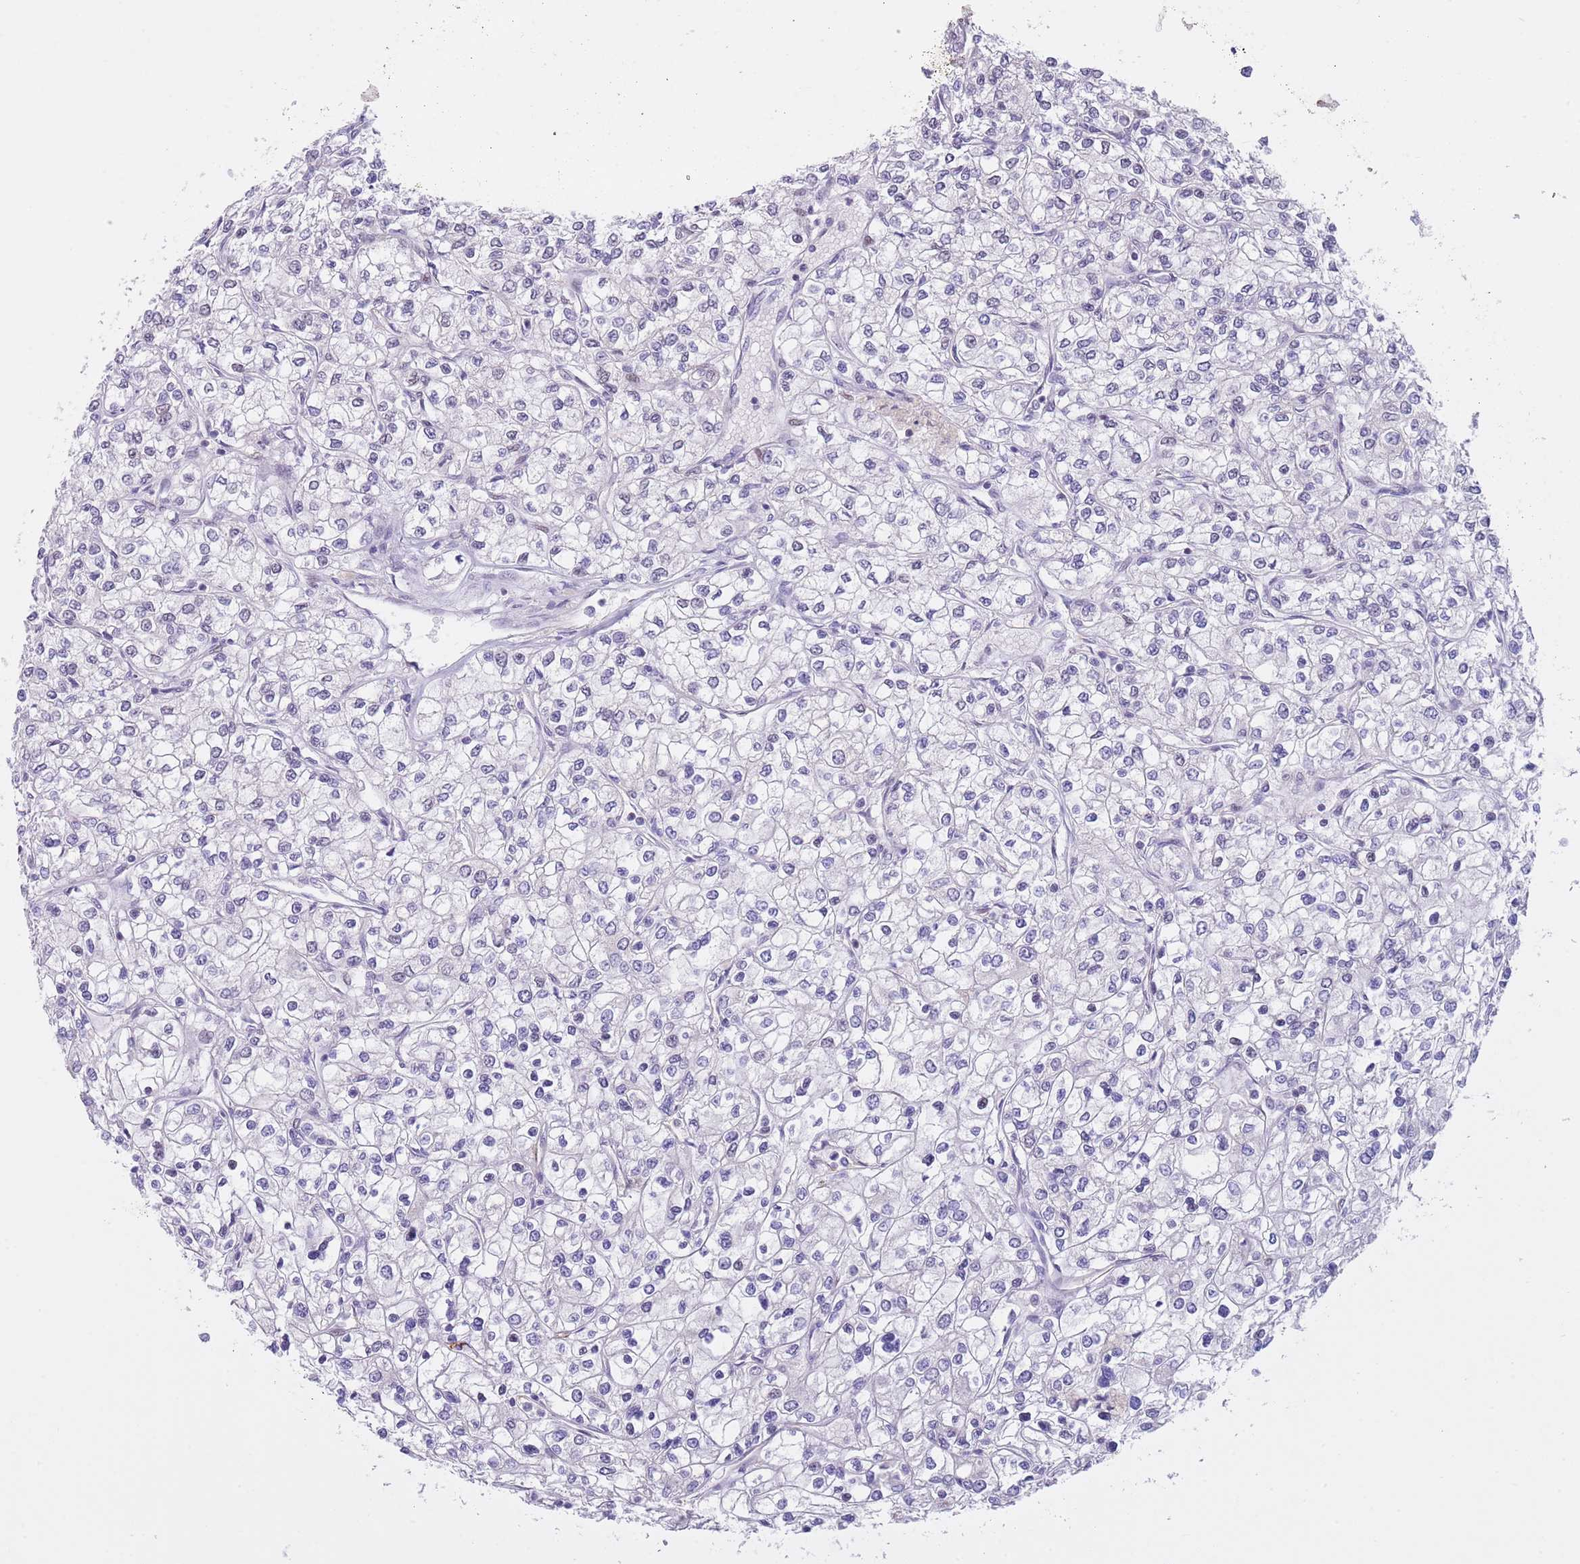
{"staining": {"intensity": "negative", "quantity": "none", "location": "none"}, "tissue": "renal cancer", "cell_type": "Tumor cells", "image_type": "cancer", "snomed": [{"axis": "morphology", "description": "Adenocarcinoma, NOS"}, {"axis": "topography", "description": "Kidney"}], "caption": "The immunohistochemistry (IHC) image has no significant expression in tumor cells of adenocarcinoma (renal) tissue. (Stains: DAB immunohistochemistry with hematoxylin counter stain, Microscopy: brightfield microscopy at high magnification).", "gene": "RFX1", "patient": {"sex": "male", "age": 80}}